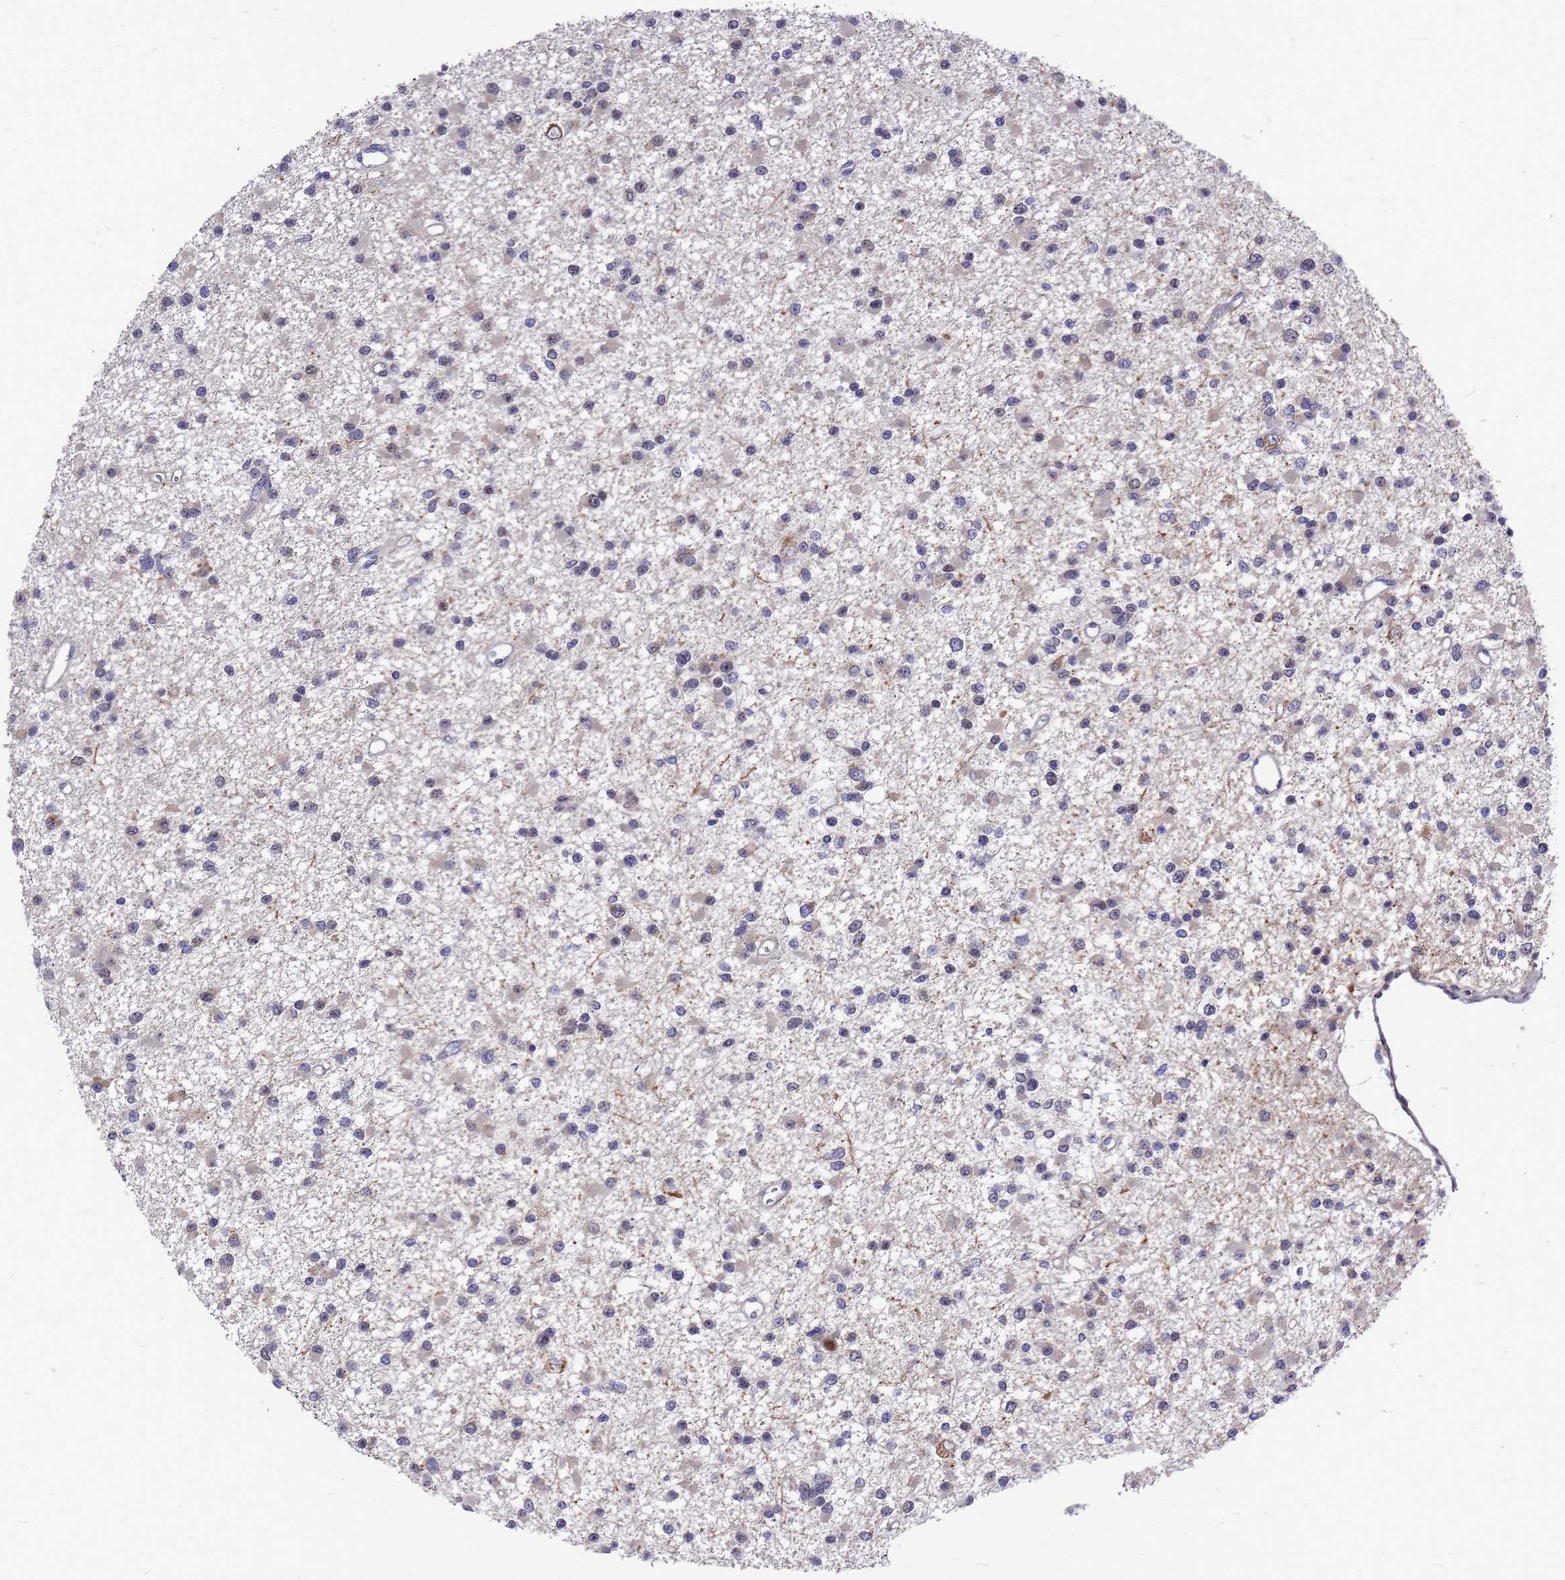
{"staining": {"intensity": "negative", "quantity": "none", "location": "none"}, "tissue": "glioma", "cell_type": "Tumor cells", "image_type": "cancer", "snomed": [{"axis": "morphology", "description": "Glioma, malignant, Low grade"}, {"axis": "topography", "description": "Brain"}], "caption": "Immunohistochemistry of glioma reveals no expression in tumor cells.", "gene": "ZNF717", "patient": {"sex": "female", "age": 22}}